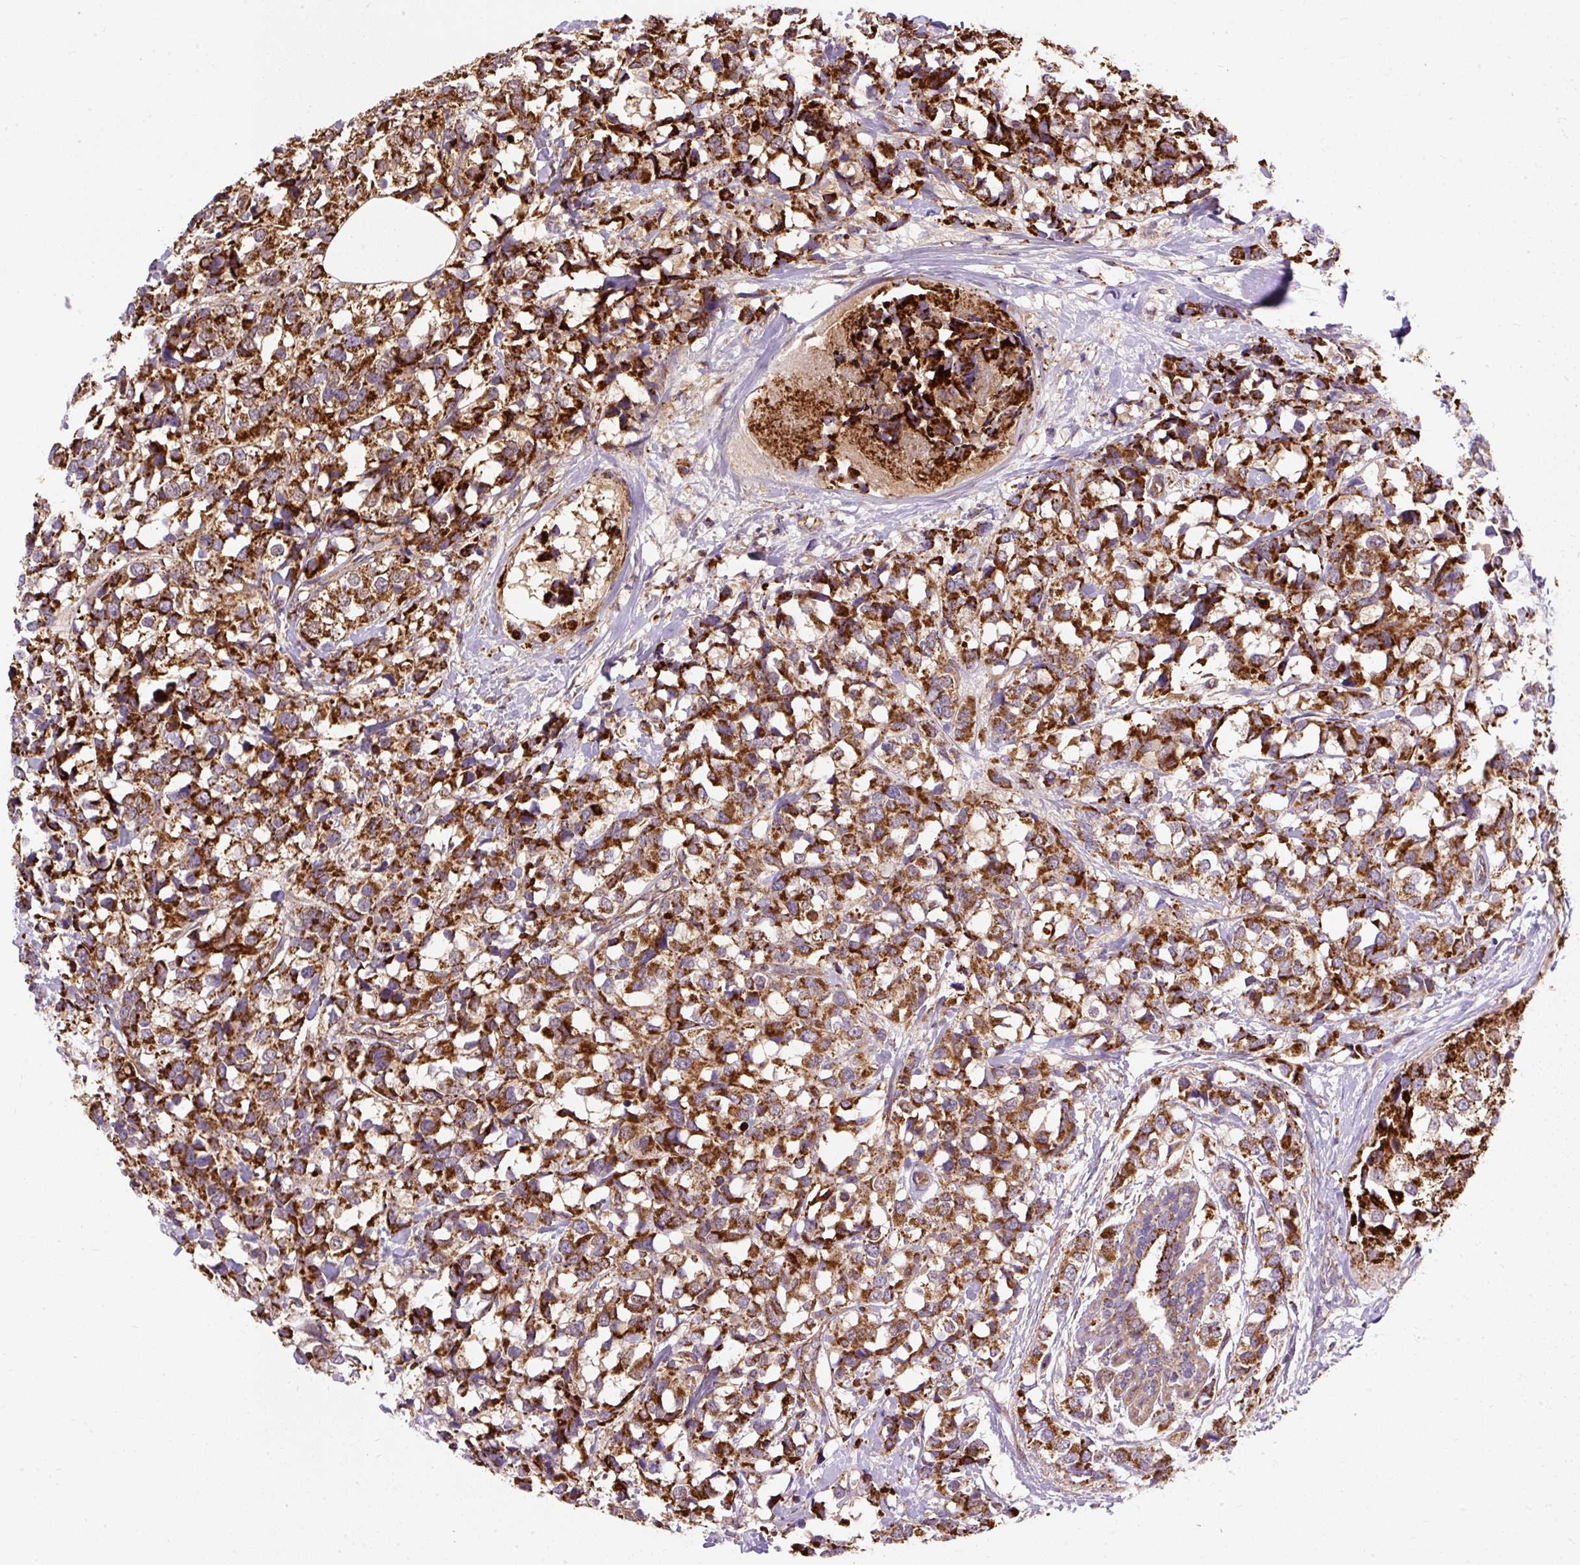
{"staining": {"intensity": "strong", "quantity": ">75%", "location": "cytoplasmic/membranous"}, "tissue": "breast cancer", "cell_type": "Tumor cells", "image_type": "cancer", "snomed": [{"axis": "morphology", "description": "Lobular carcinoma"}, {"axis": "topography", "description": "Breast"}], "caption": "Breast cancer (lobular carcinoma) stained with IHC displays strong cytoplasmic/membranous expression in approximately >75% of tumor cells.", "gene": "CEP290", "patient": {"sex": "female", "age": 59}}